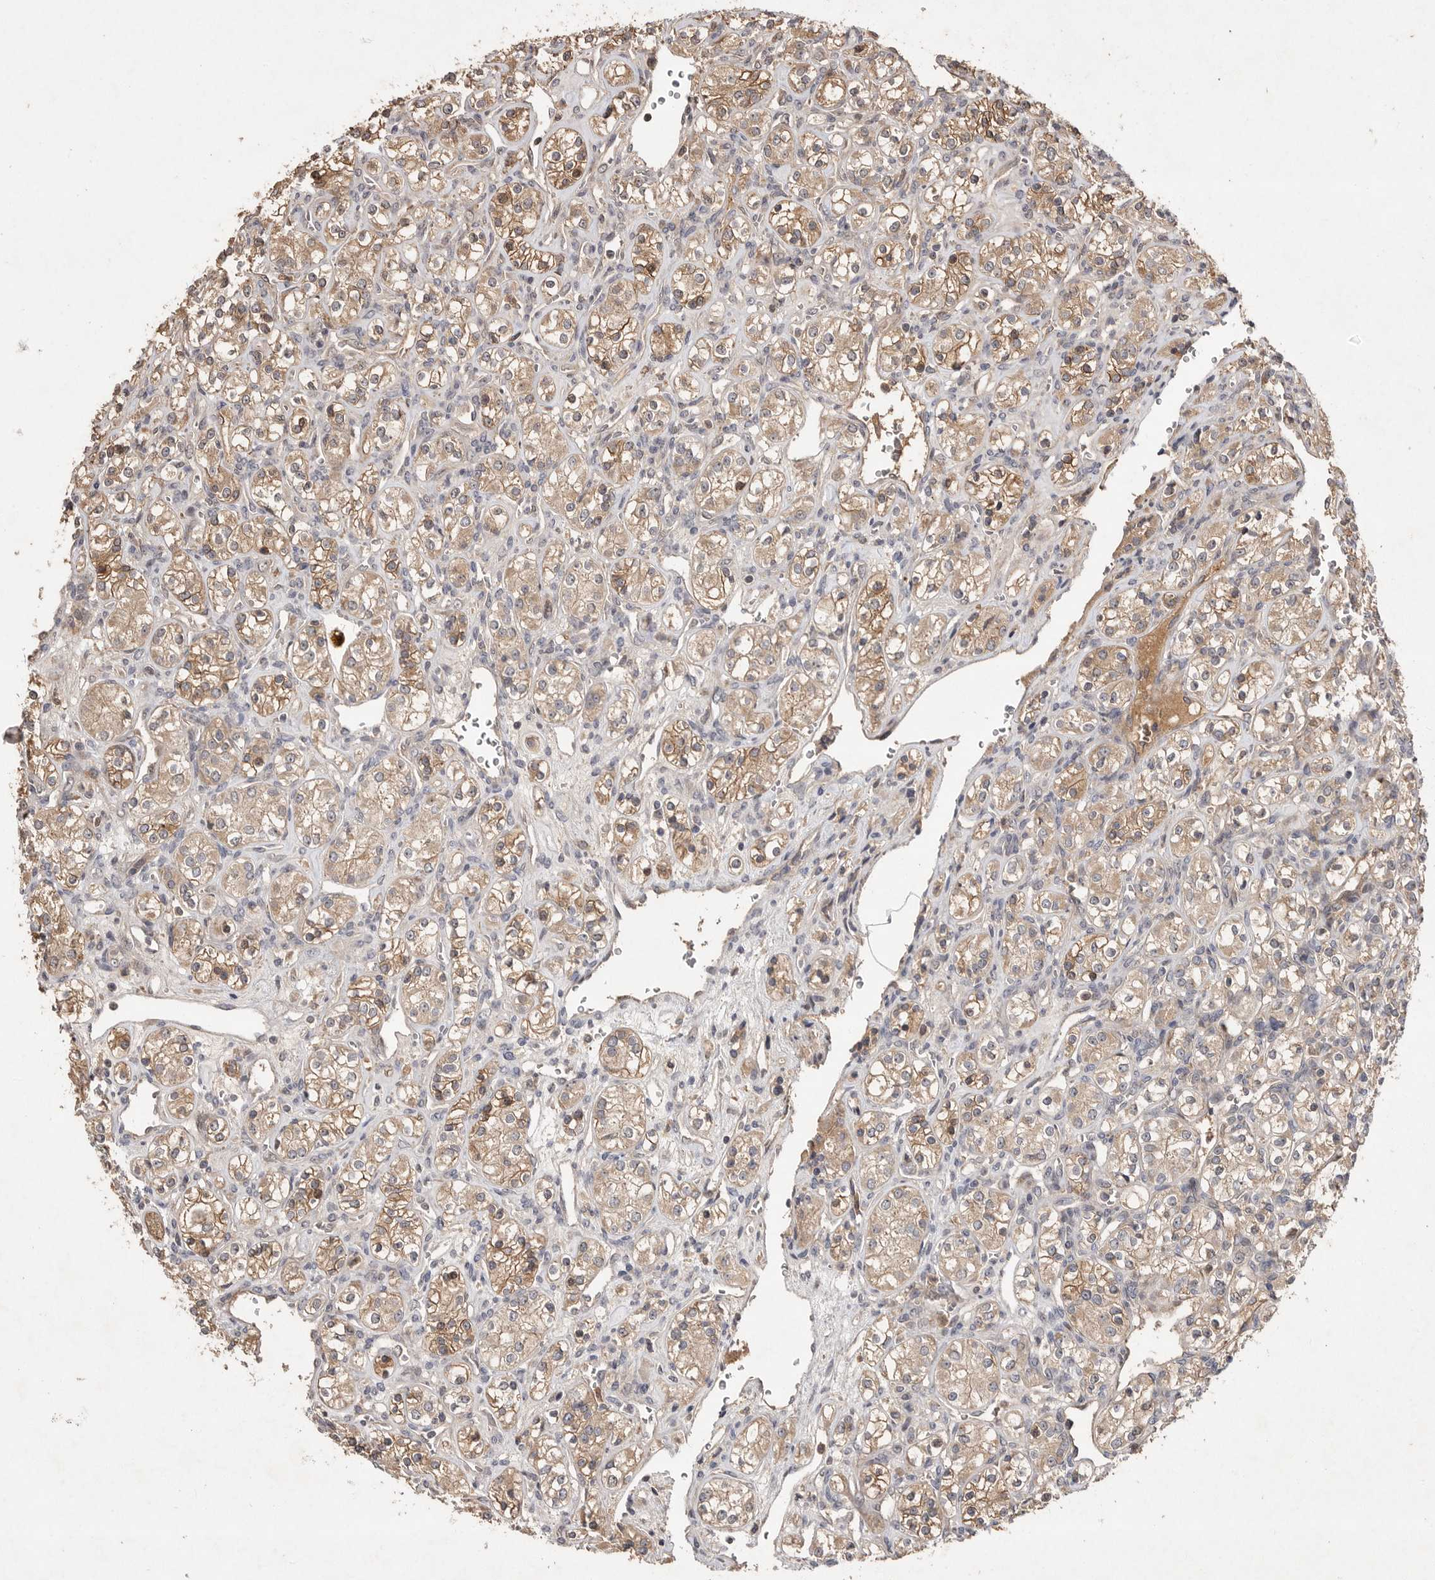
{"staining": {"intensity": "weak", "quantity": ">75%", "location": "cytoplasmic/membranous"}, "tissue": "renal cancer", "cell_type": "Tumor cells", "image_type": "cancer", "snomed": [{"axis": "morphology", "description": "Adenocarcinoma, NOS"}, {"axis": "topography", "description": "Kidney"}], "caption": "Protein staining reveals weak cytoplasmic/membranous positivity in approximately >75% of tumor cells in renal cancer.", "gene": "VN1R4", "patient": {"sex": "male", "age": 77}}